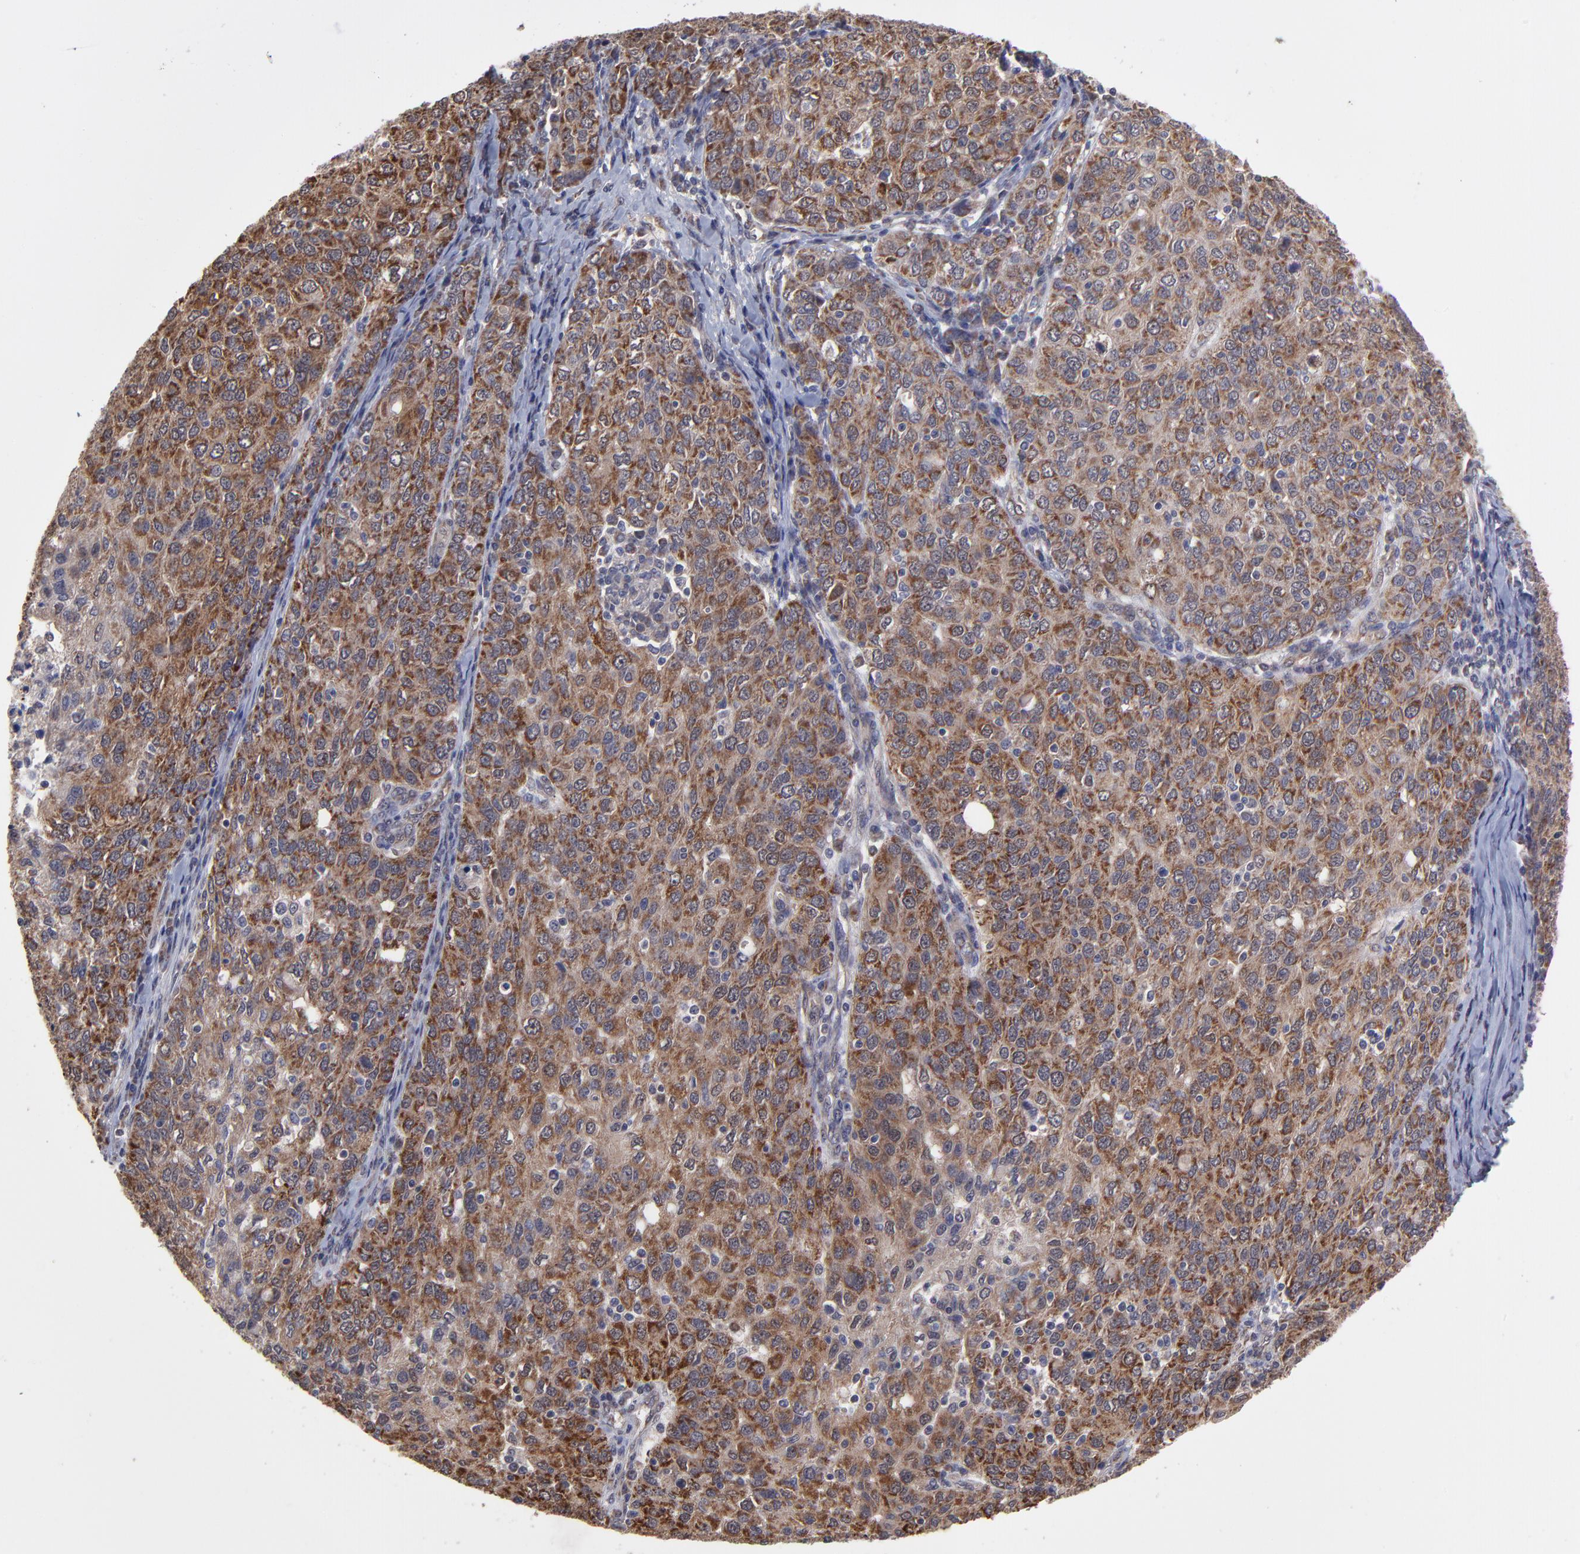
{"staining": {"intensity": "strong", "quantity": ">75%", "location": "cytoplasmic/membranous"}, "tissue": "ovarian cancer", "cell_type": "Tumor cells", "image_type": "cancer", "snomed": [{"axis": "morphology", "description": "Carcinoma, endometroid"}, {"axis": "topography", "description": "Ovary"}], "caption": "Ovarian cancer (endometroid carcinoma) stained with a protein marker displays strong staining in tumor cells.", "gene": "UBE2H", "patient": {"sex": "female", "age": 50}}